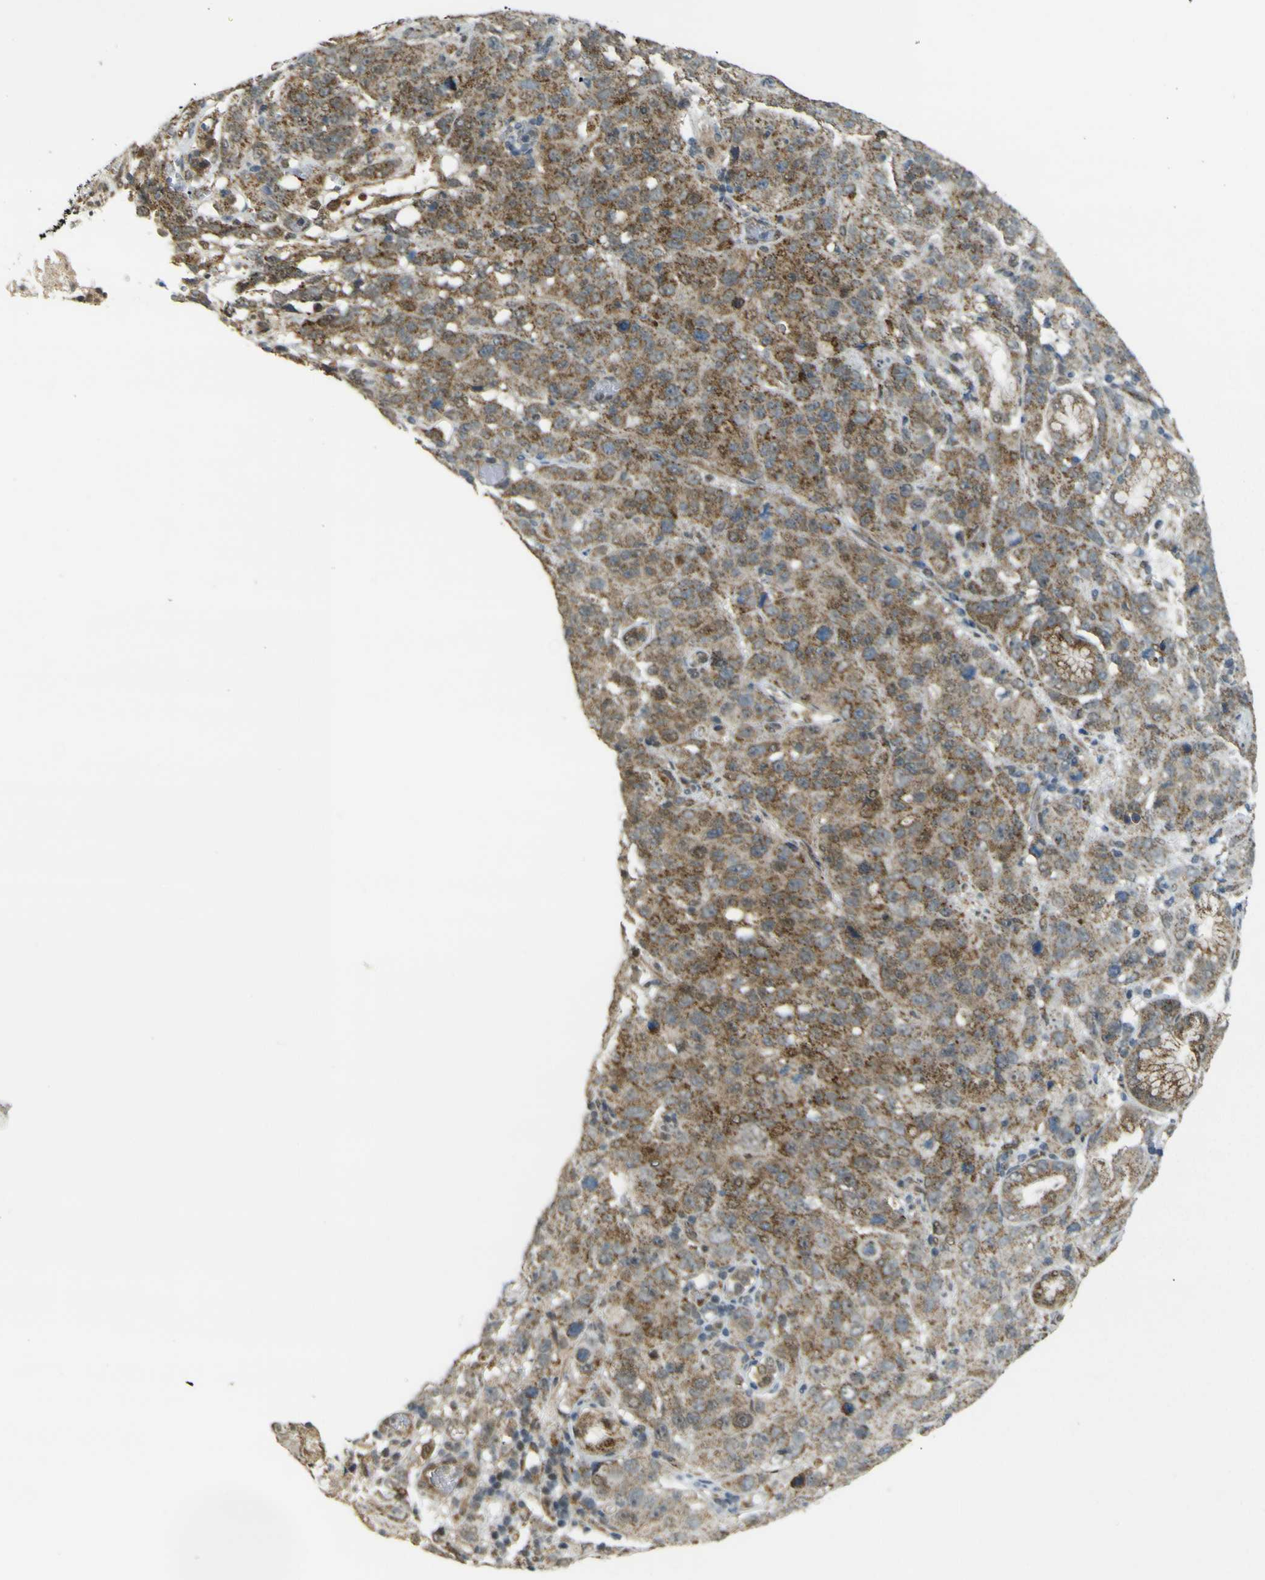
{"staining": {"intensity": "strong", "quantity": ">75%", "location": "cytoplasmic/membranous"}, "tissue": "stomach cancer", "cell_type": "Tumor cells", "image_type": "cancer", "snomed": [{"axis": "morphology", "description": "Normal tissue, NOS"}, {"axis": "morphology", "description": "Adenocarcinoma, NOS"}, {"axis": "topography", "description": "Stomach"}], "caption": "DAB (3,3'-diaminobenzidine) immunohistochemical staining of stomach adenocarcinoma reveals strong cytoplasmic/membranous protein staining in approximately >75% of tumor cells.", "gene": "ACBD5", "patient": {"sex": "male", "age": 48}}